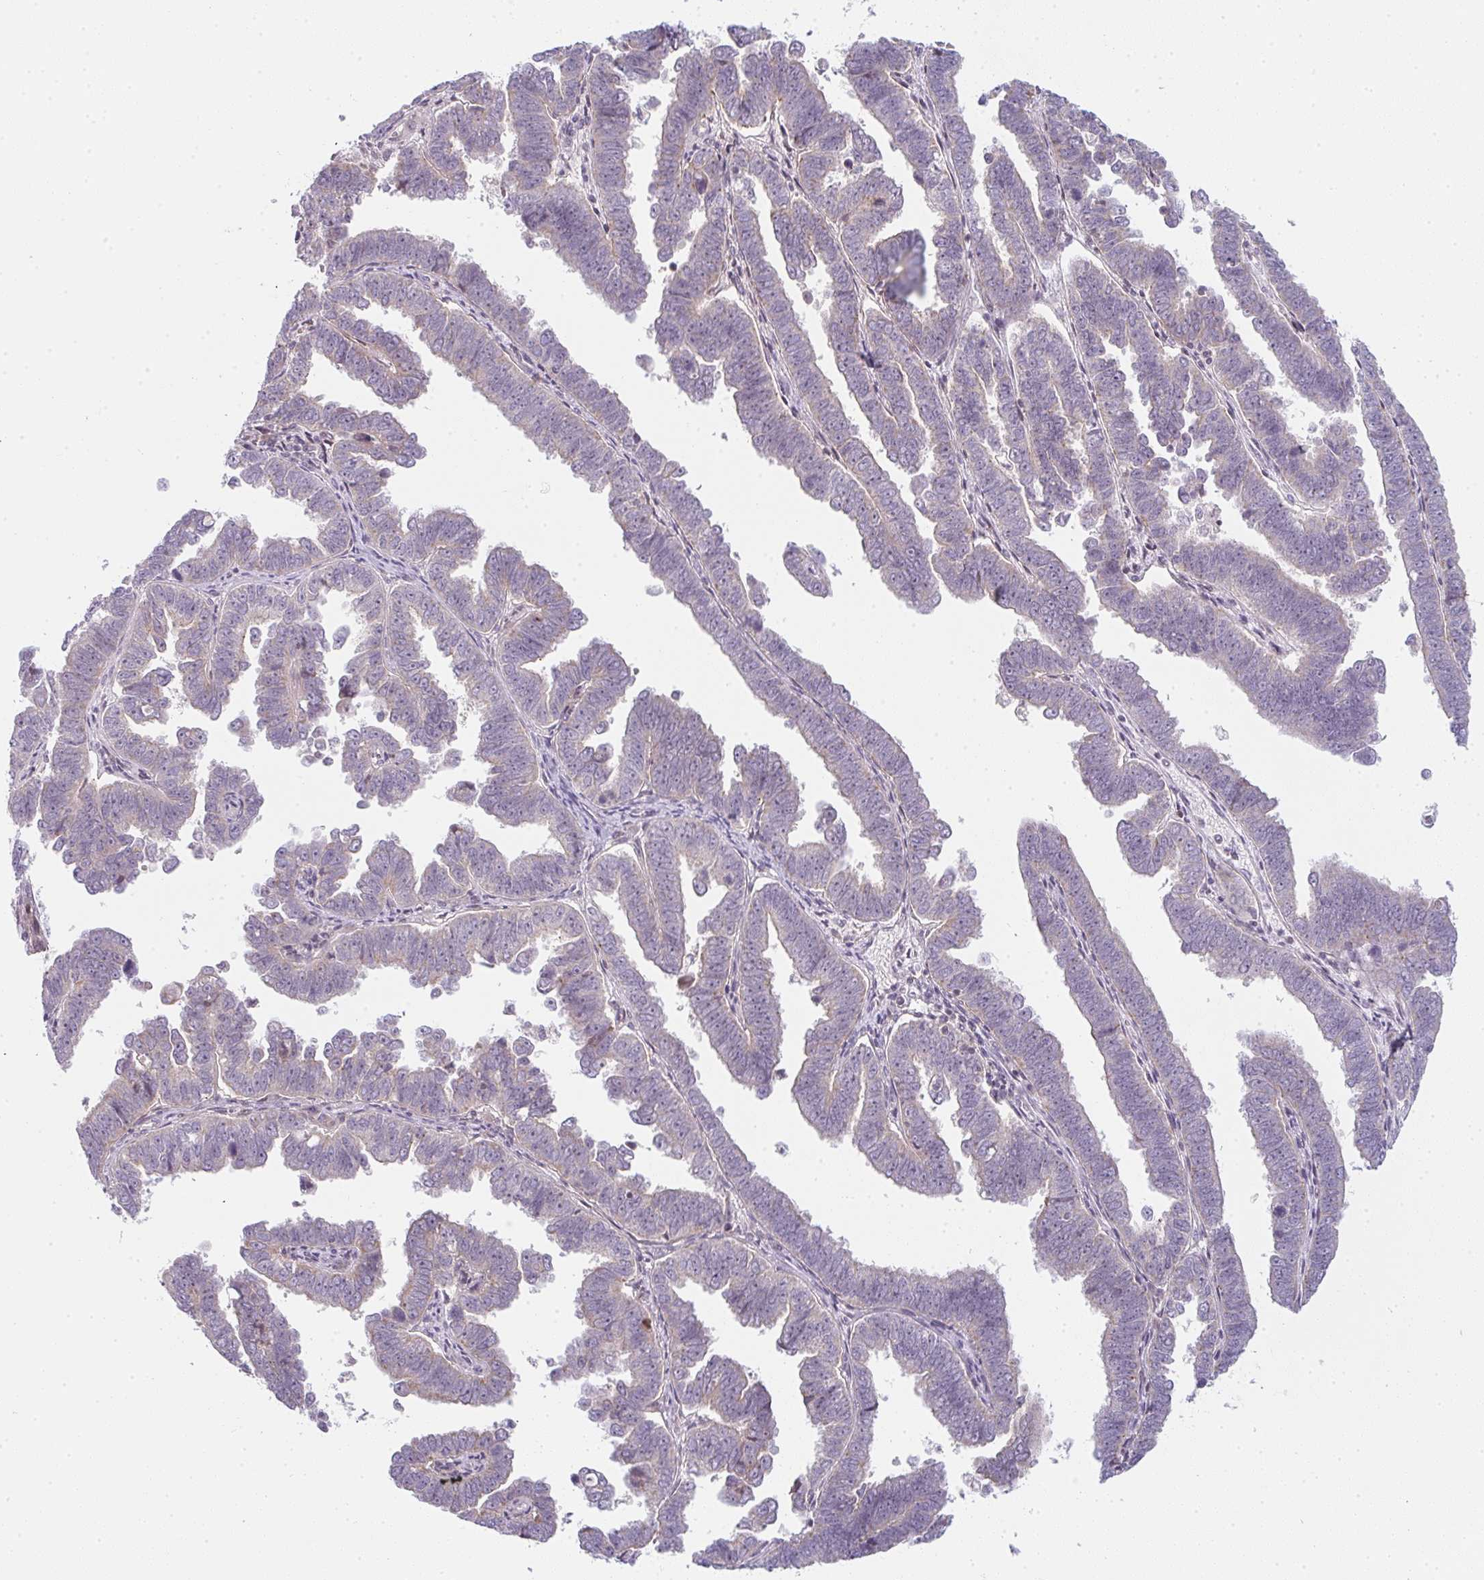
{"staining": {"intensity": "negative", "quantity": "none", "location": "none"}, "tissue": "endometrial cancer", "cell_type": "Tumor cells", "image_type": "cancer", "snomed": [{"axis": "morphology", "description": "Adenocarcinoma, NOS"}, {"axis": "topography", "description": "Endometrium"}], "caption": "An immunohistochemistry micrograph of endometrial cancer (adenocarcinoma) is shown. There is no staining in tumor cells of endometrial cancer (adenocarcinoma).", "gene": "TMEM237", "patient": {"sex": "female", "age": 75}}